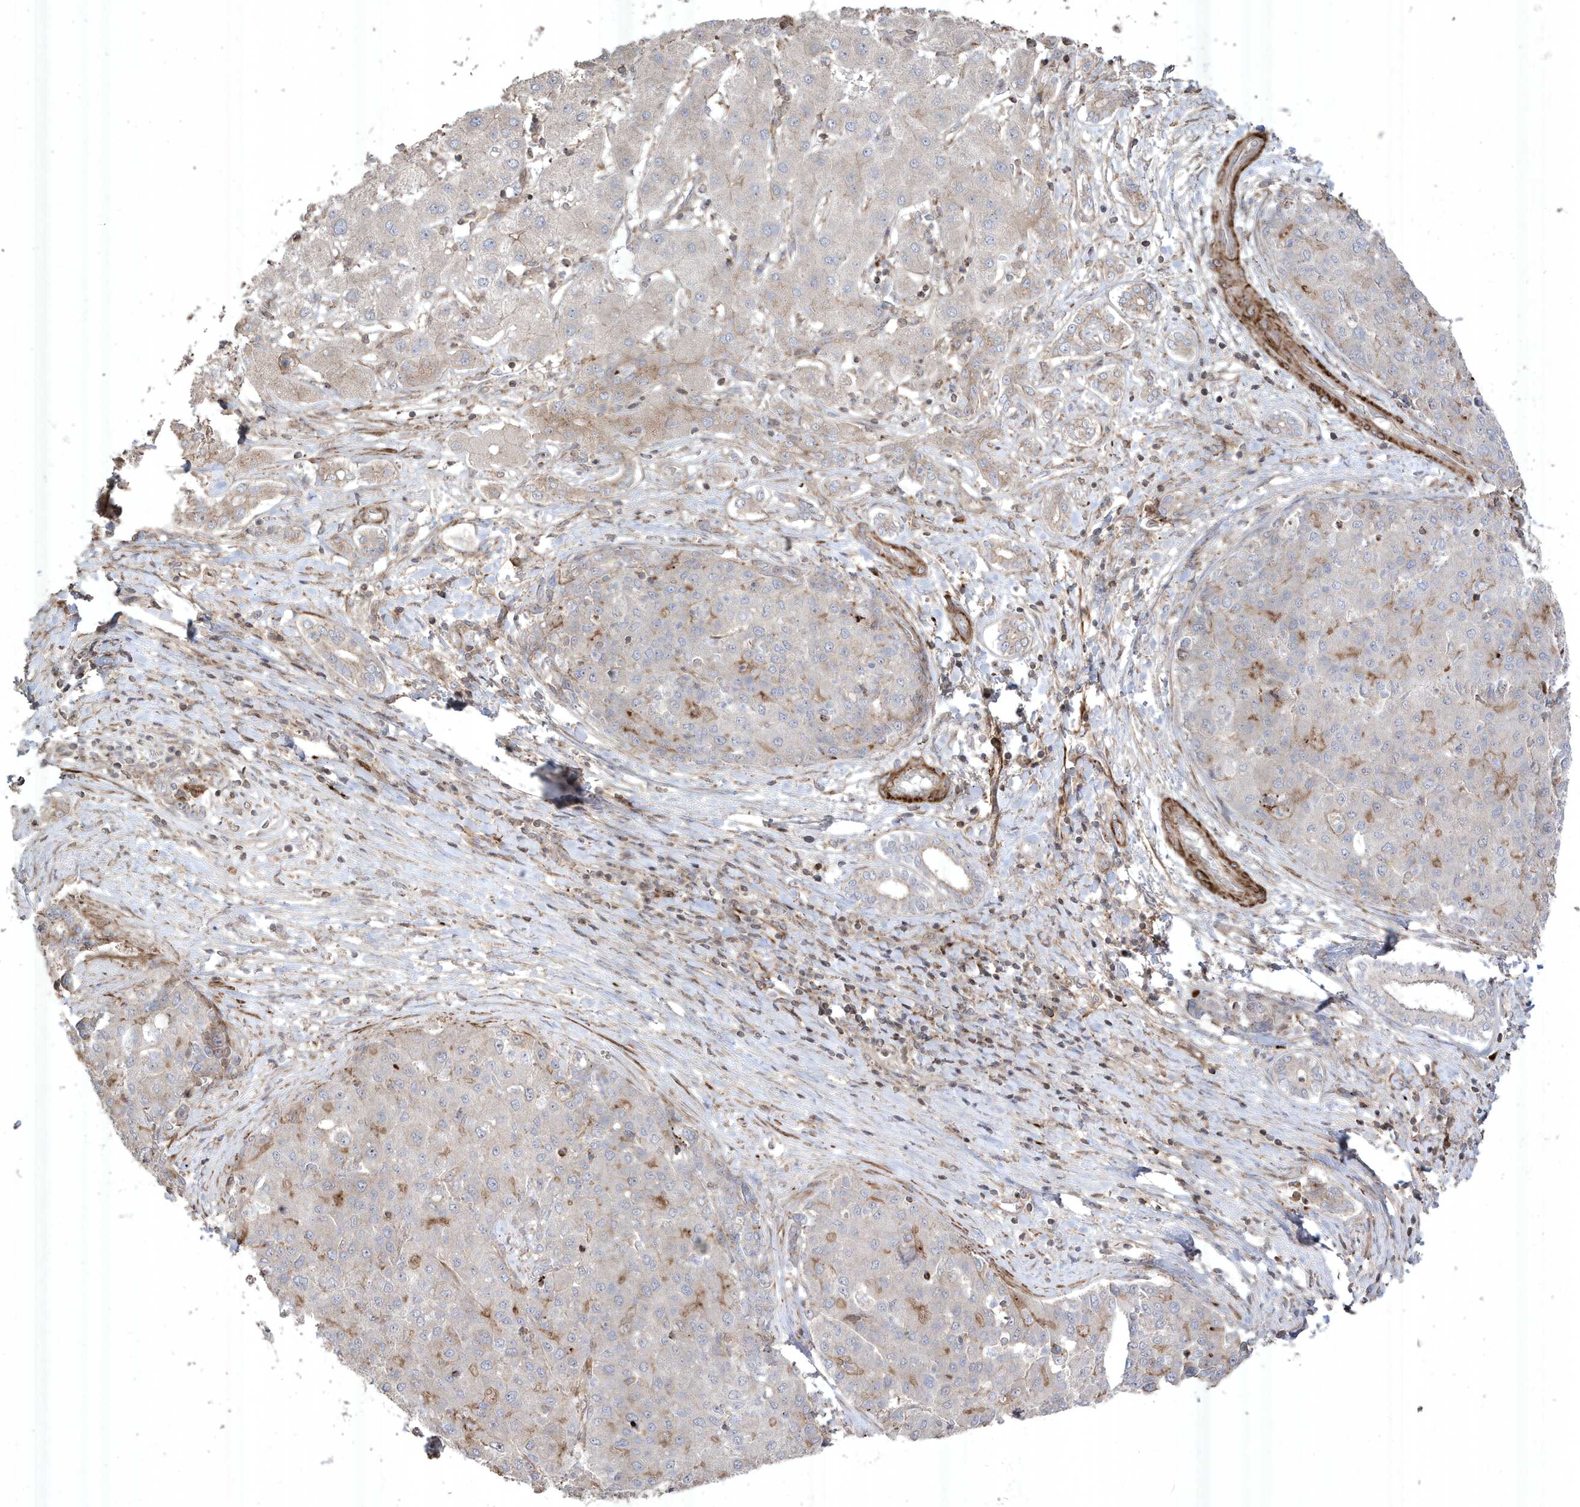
{"staining": {"intensity": "moderate", "quantity": "<25%", "location": "cytoplasmic/membranous"}, "tissue": "liver cancer", "cell_type": "Tumor cells", "image_type": "cancer", "snomed": [{"axis": "morphology", "description": "Carcinoma, Hepatocellular, NOS"}, {"axis": "topography", "description": "Liver"}], "caption": "Protein analysis of liver cancer tissue demonstrates moderate cytoplasmic/membranous positivity in approximately <25% of tumor cells.", "gene": "CETN3", "patient": {"sex": "male", "age": 65}}